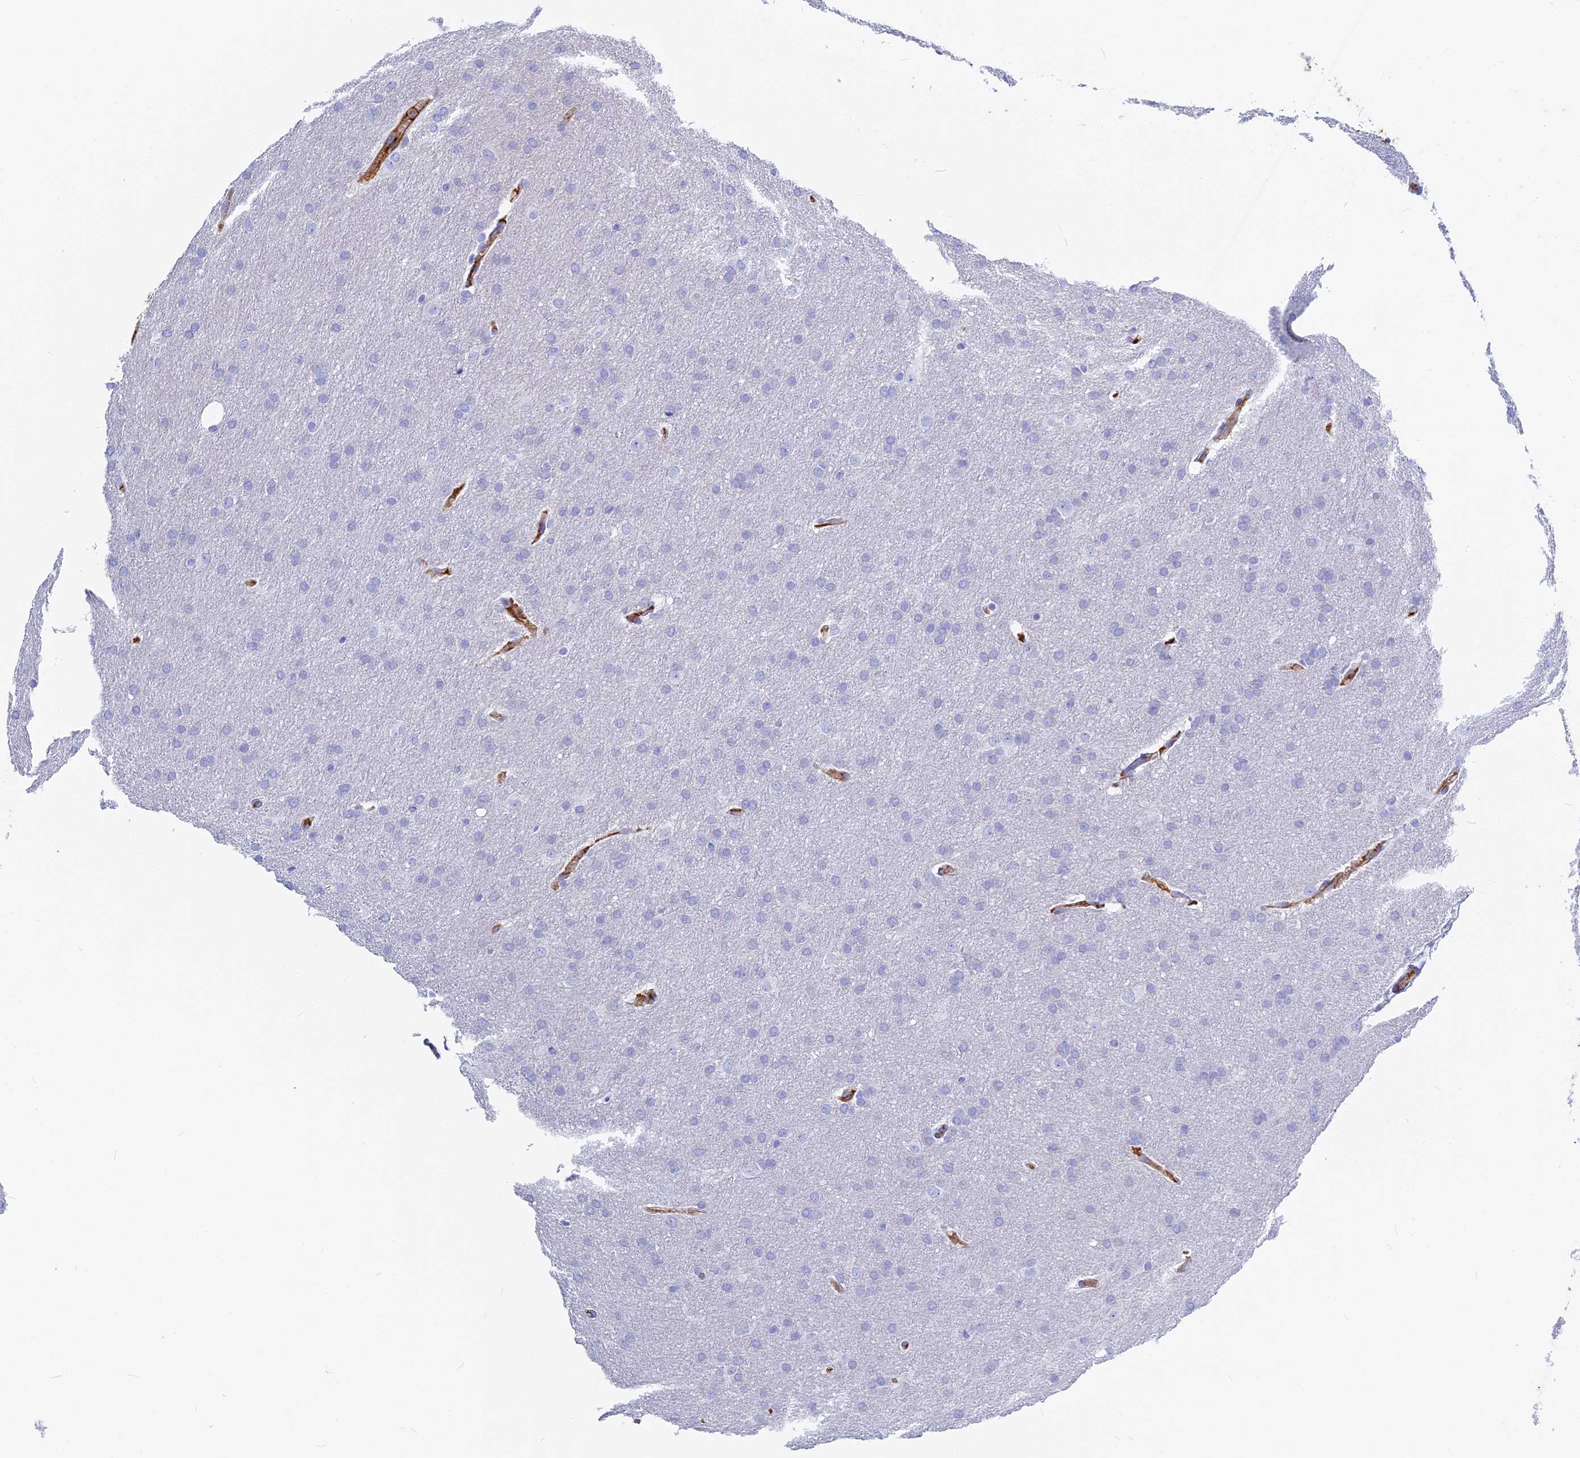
{"staining": {"intensity": "negative", "quantity": "none", "location": "none"}, "tissue": "glioma", "cell_type": "Tumor cells", "image_type": "cancer", "snomed": [{"axis": "morphology", "description": "Glioma, malignant, Low grade"}, {"axis": "topography", "description": "Brain"}], "caption": "High power microscopy photomicrograph of an immunohistochemistry image of malignant glioma (low-grade), revealing no significant expression in tumor cells.", "gene": "ITIH1", "patient": {"sex": "female", "age": 32}}